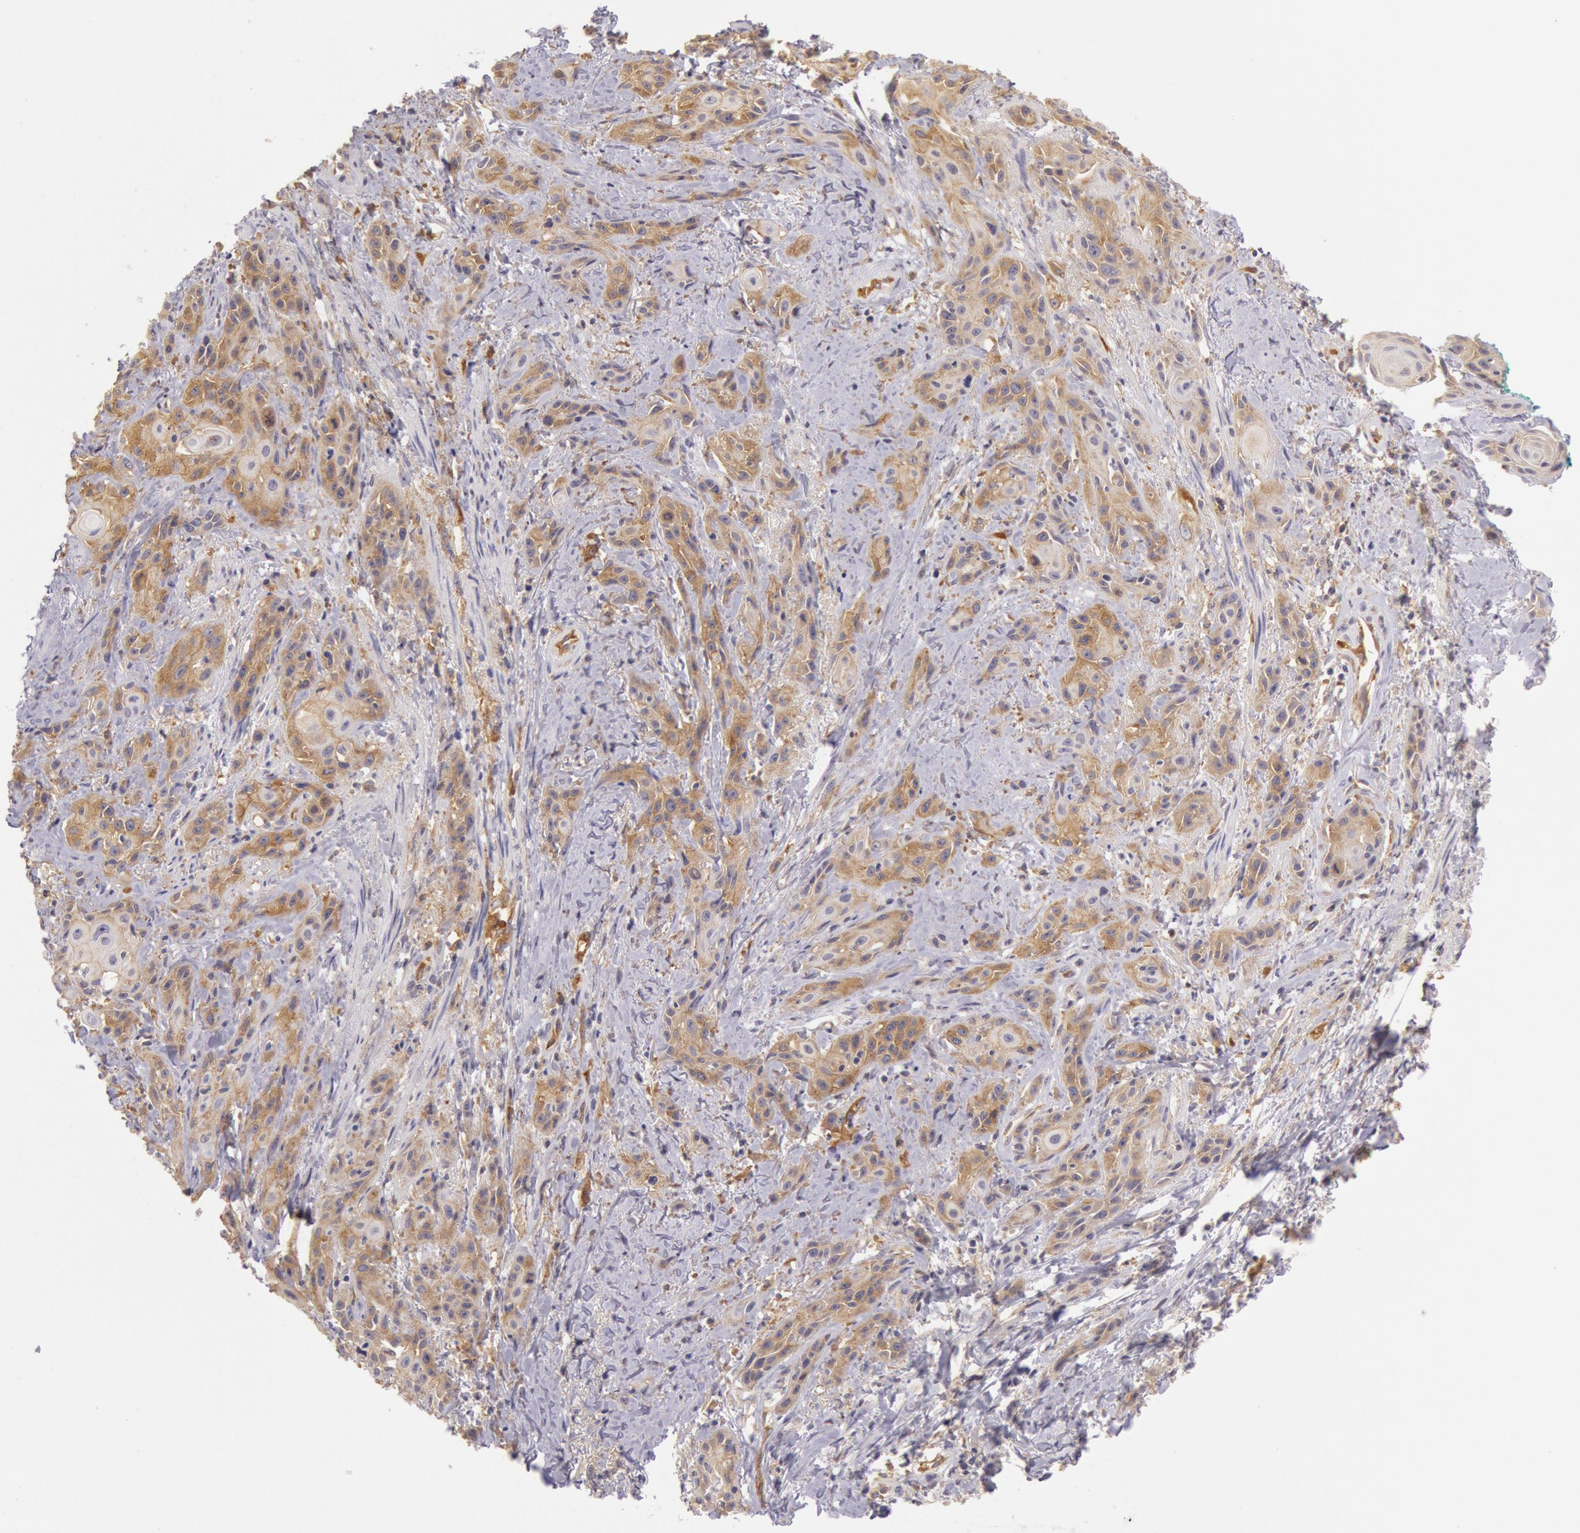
{"staining": {"intensity": "weak", "quantity": ">75%", "location": "cytoplasmic/membranous"}, "tissue": "skin cancer", "cell_type": "Tumor cells", "image_type": "cancer", "snomed": [{"axis": "morphology", "description": "Squamous cell carcinoma, NOS"}, {"axis": "topography", "description": "Skin"}, {"axis": "topography", "description": "Anal"}], "caption": "An immunohistochemistry photomicrograph of tumor tissue is shown. Protein staining in brown shows weak cytoplasmic/membranous positivity in skin squamous cell carcinoma within tumor cells.", "gene": "MYO5A", "patient": {"sex": "male", "age": 64}}